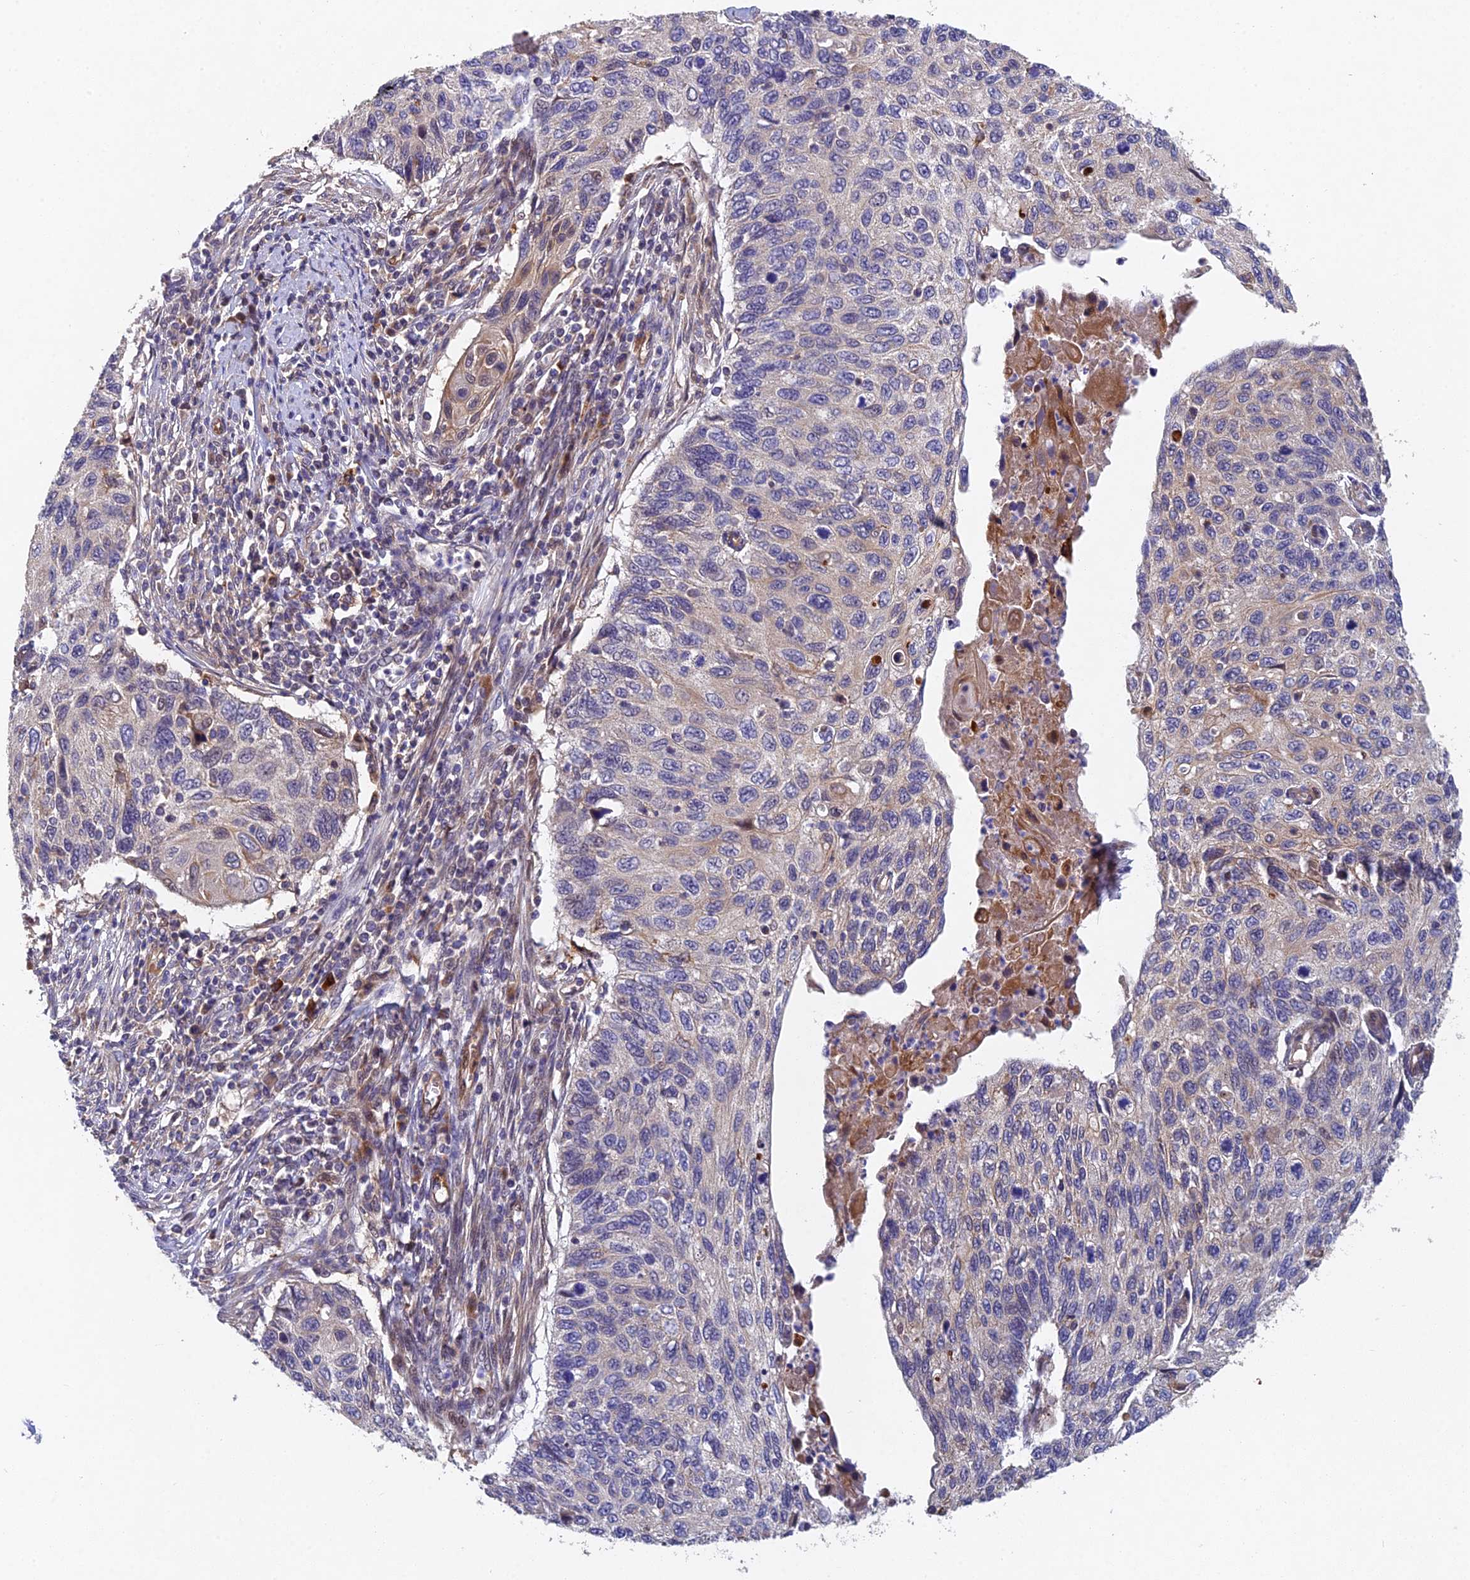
{"staining": {"intensity": "weak", "quantity": "<25%", "location": "cytoplasmic/membranous"}, "tissue": "cervical cancer", "cell_type": "Tumor cells", "image_type": "cancer", "snomed": [{"axis": "morphology", "description": "Squamous cell carcinoma, NOS"}, {"axis": "topography", "description": "Cervix"}], "caption": "Tumor cells are negative for brown protein staining in cervical cancer.", "gene": "NSMCE1", "patient": {"sex": "female", "age": 70}}